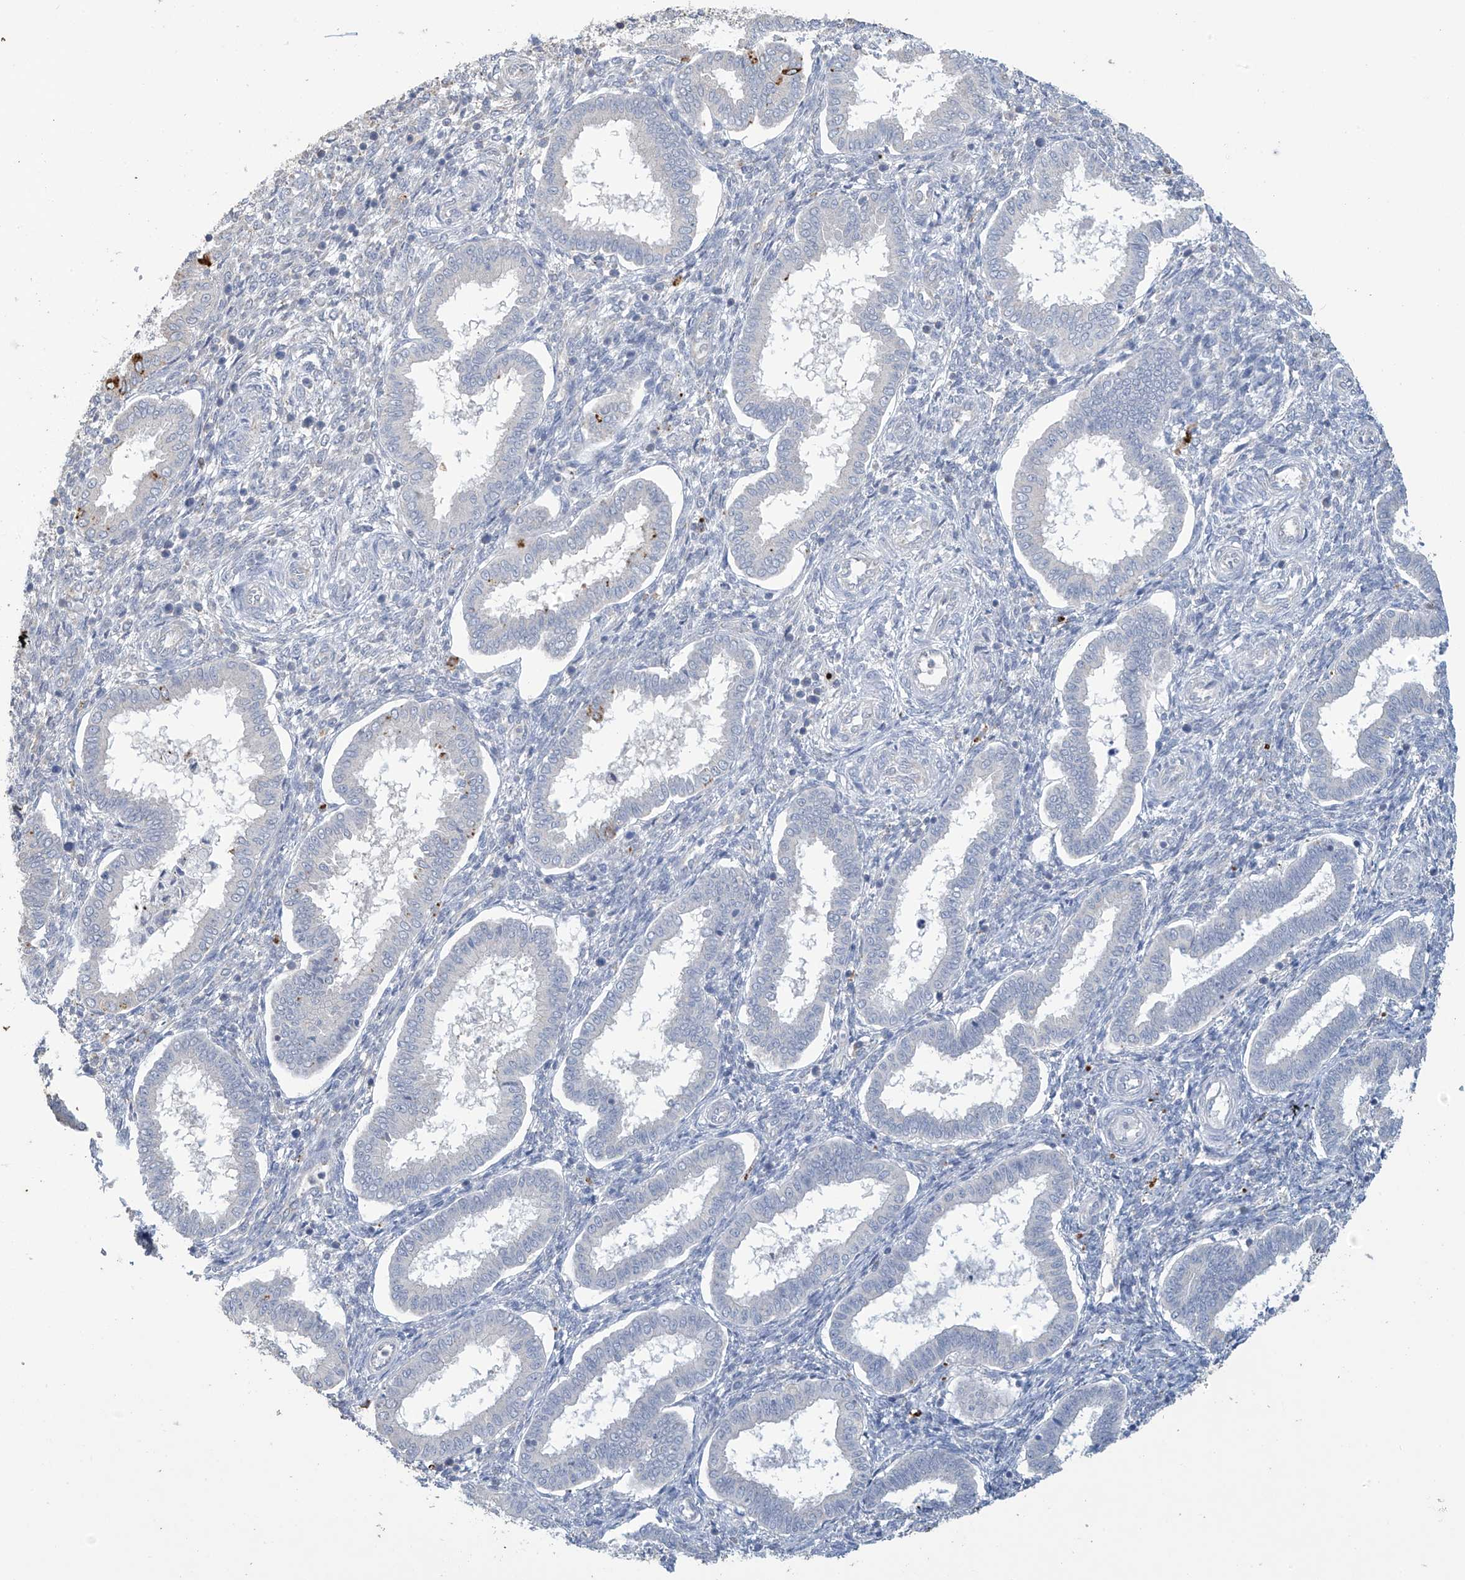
{"staining": {"intensity": "negative", "quantity": "none", "location": "none"}, "tissue": "endometrium", "cell_type": "Cells in endometrial stroma", "image_type": "normal", "snomed": [{"axis": "morphology", "description": "Normal tissue, NOS"}, {"axis": "topography", "description": "Endometrium"}], "caption": "Image shows no protein positivity in cells in endometrial stroma of benign endometrium.", "gene": "OGT", "patient": {"sex": "female", "age": 24}}